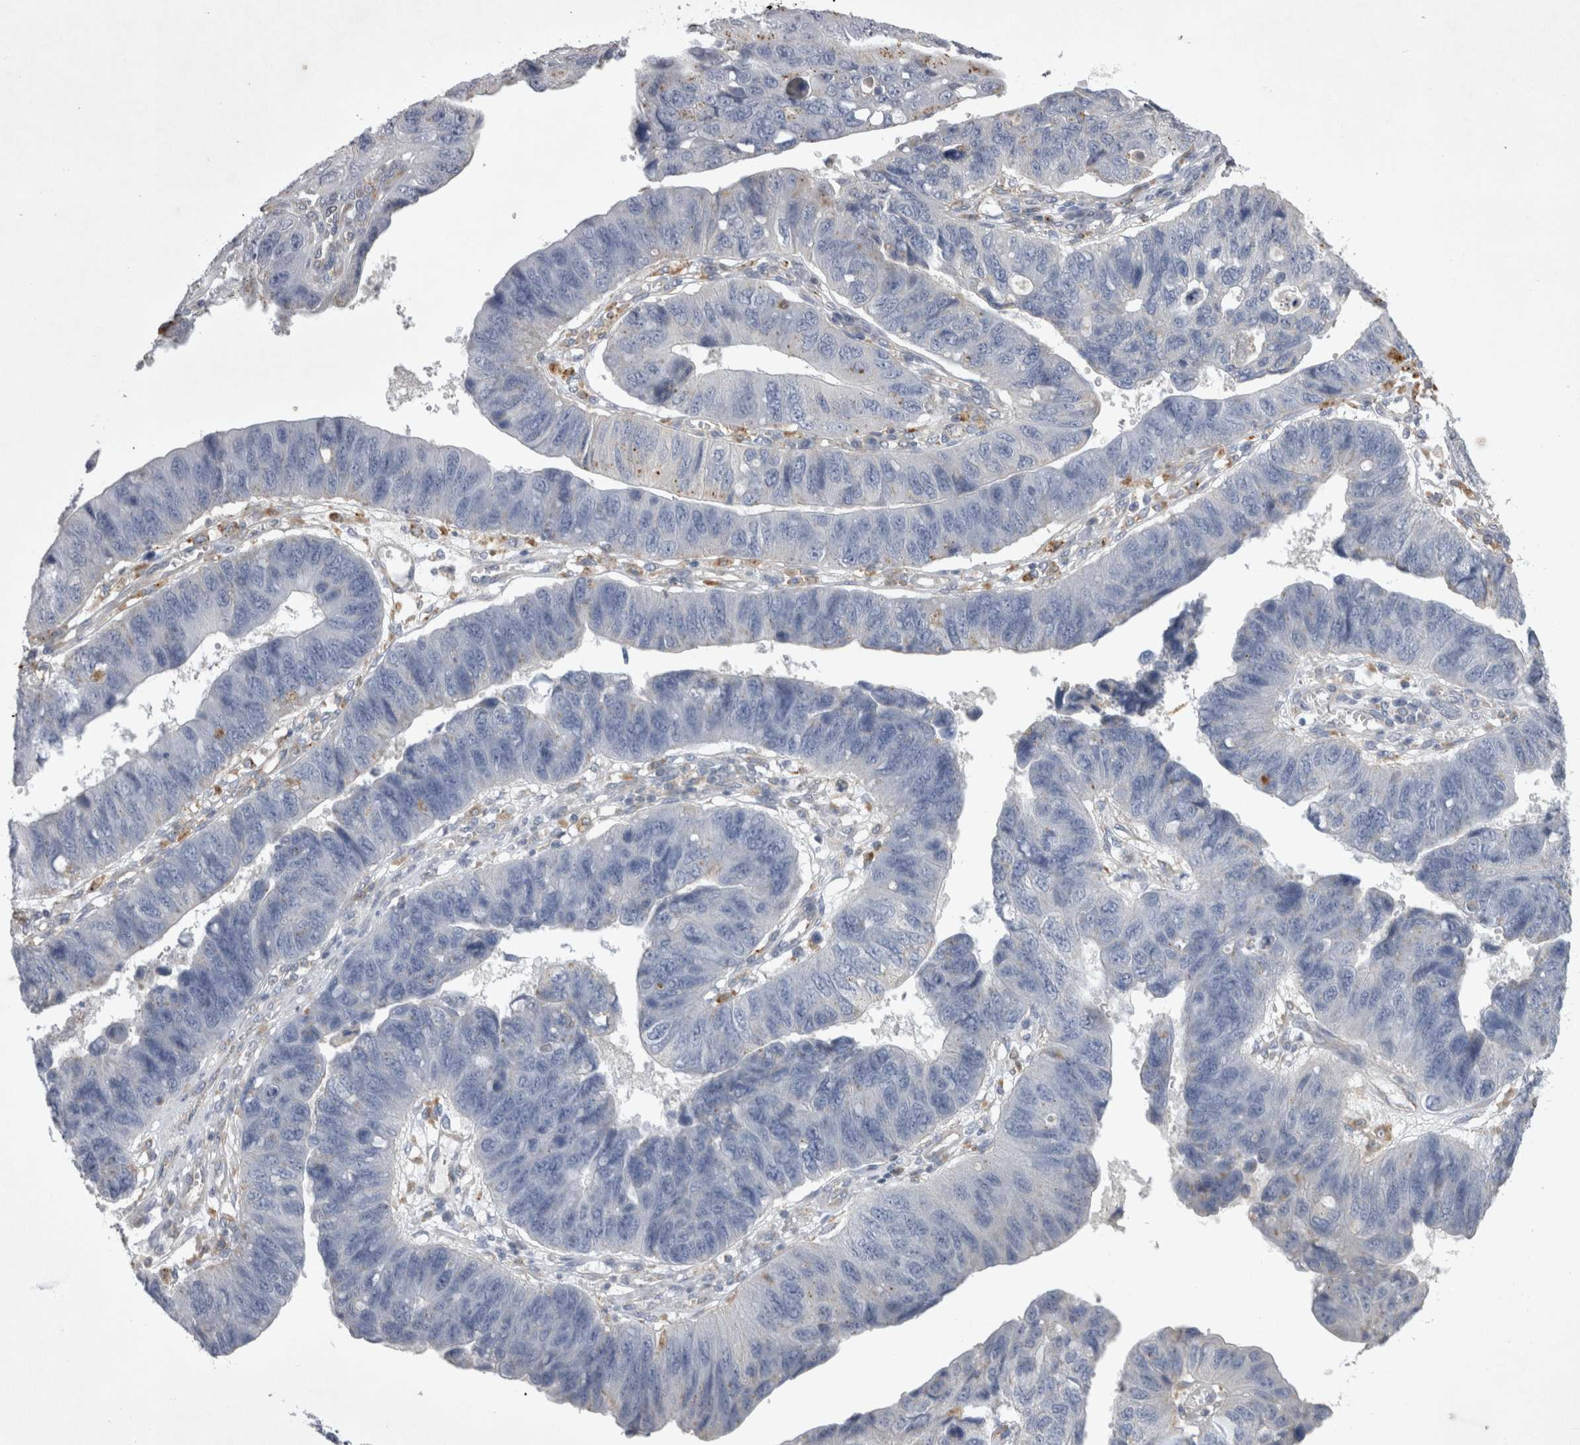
{"staining": {"intensity": "negative", "quantity": "none", "location": "none"}, "tissue": "stomach cancer", "cell_type": "Tumor cells", "image_type": "cancer", "snomed": [{"axis": "morphology", "description": "Adenocarcinoma, NOS"}, {"axis": "topography", "description": "Stomach"}], "caption": "DAB (3,3'-diaminobenzidine) immunohistochemical staining of human adenocarcinoma (stomach) exhibits no significant positivity in tumor cells.", "gene": "STRADB", "patient": {"sex": "male", "age": 59}}